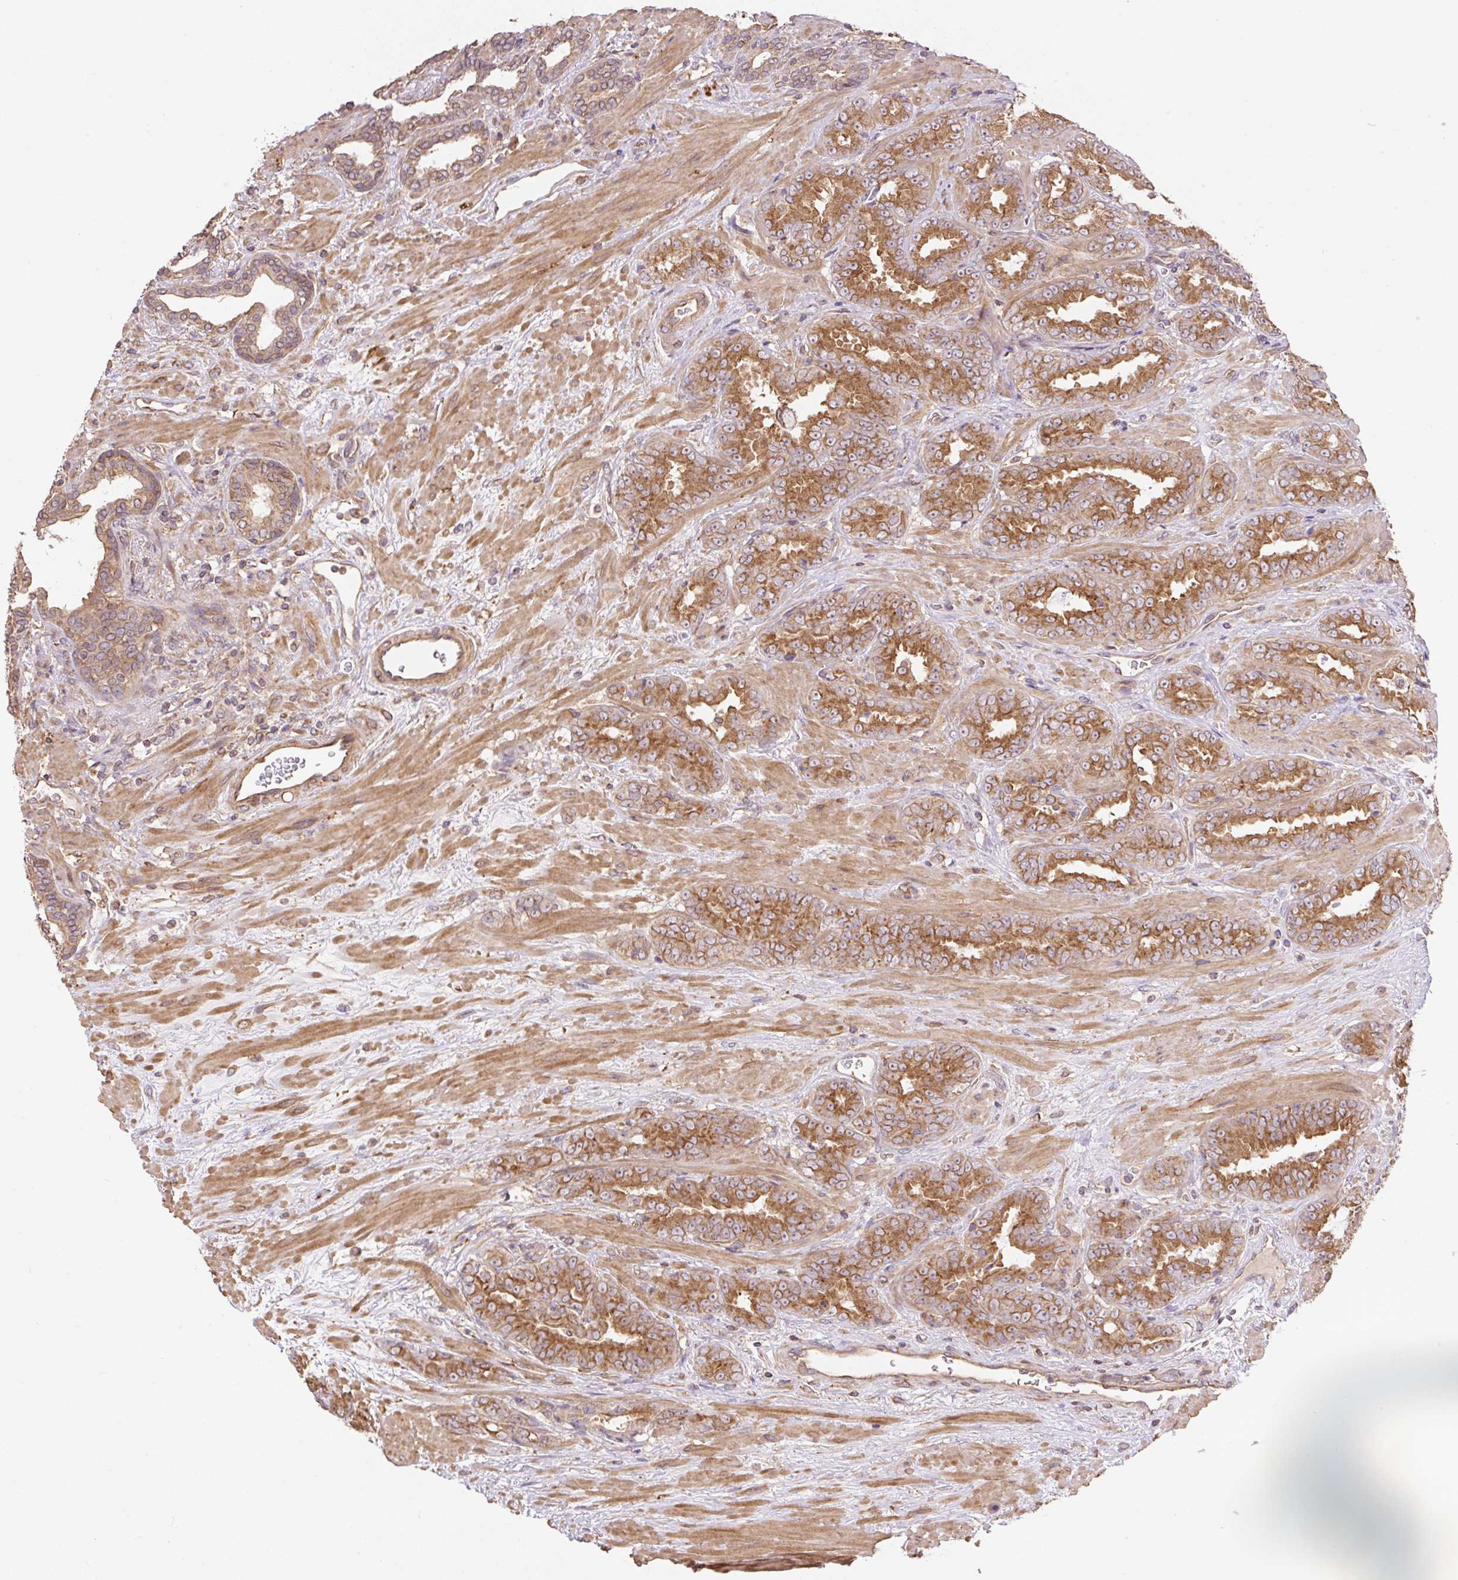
{"staining": {"intensity": "strong", "quantity": ">75%", "location": "cytoplasmic/membranous"}, "tissue": "prostate cancer", "cell_type": "Tumor cells", "image_type": "cancer", "snomed": [{"axis": "morphology", "description": "Adenocarcinoma, High grade"}, {"axis": "topography", "description": "Prostate"}], "caption": "A high amount of strong cytoplasmic/membranous expression is identified in approximately >75% of tumor cells in prostate cancer (adenocarcinoma (high-grade)) tissue.", "gene": "COX8A", "patient": {"sex": "male", "age": 72}}